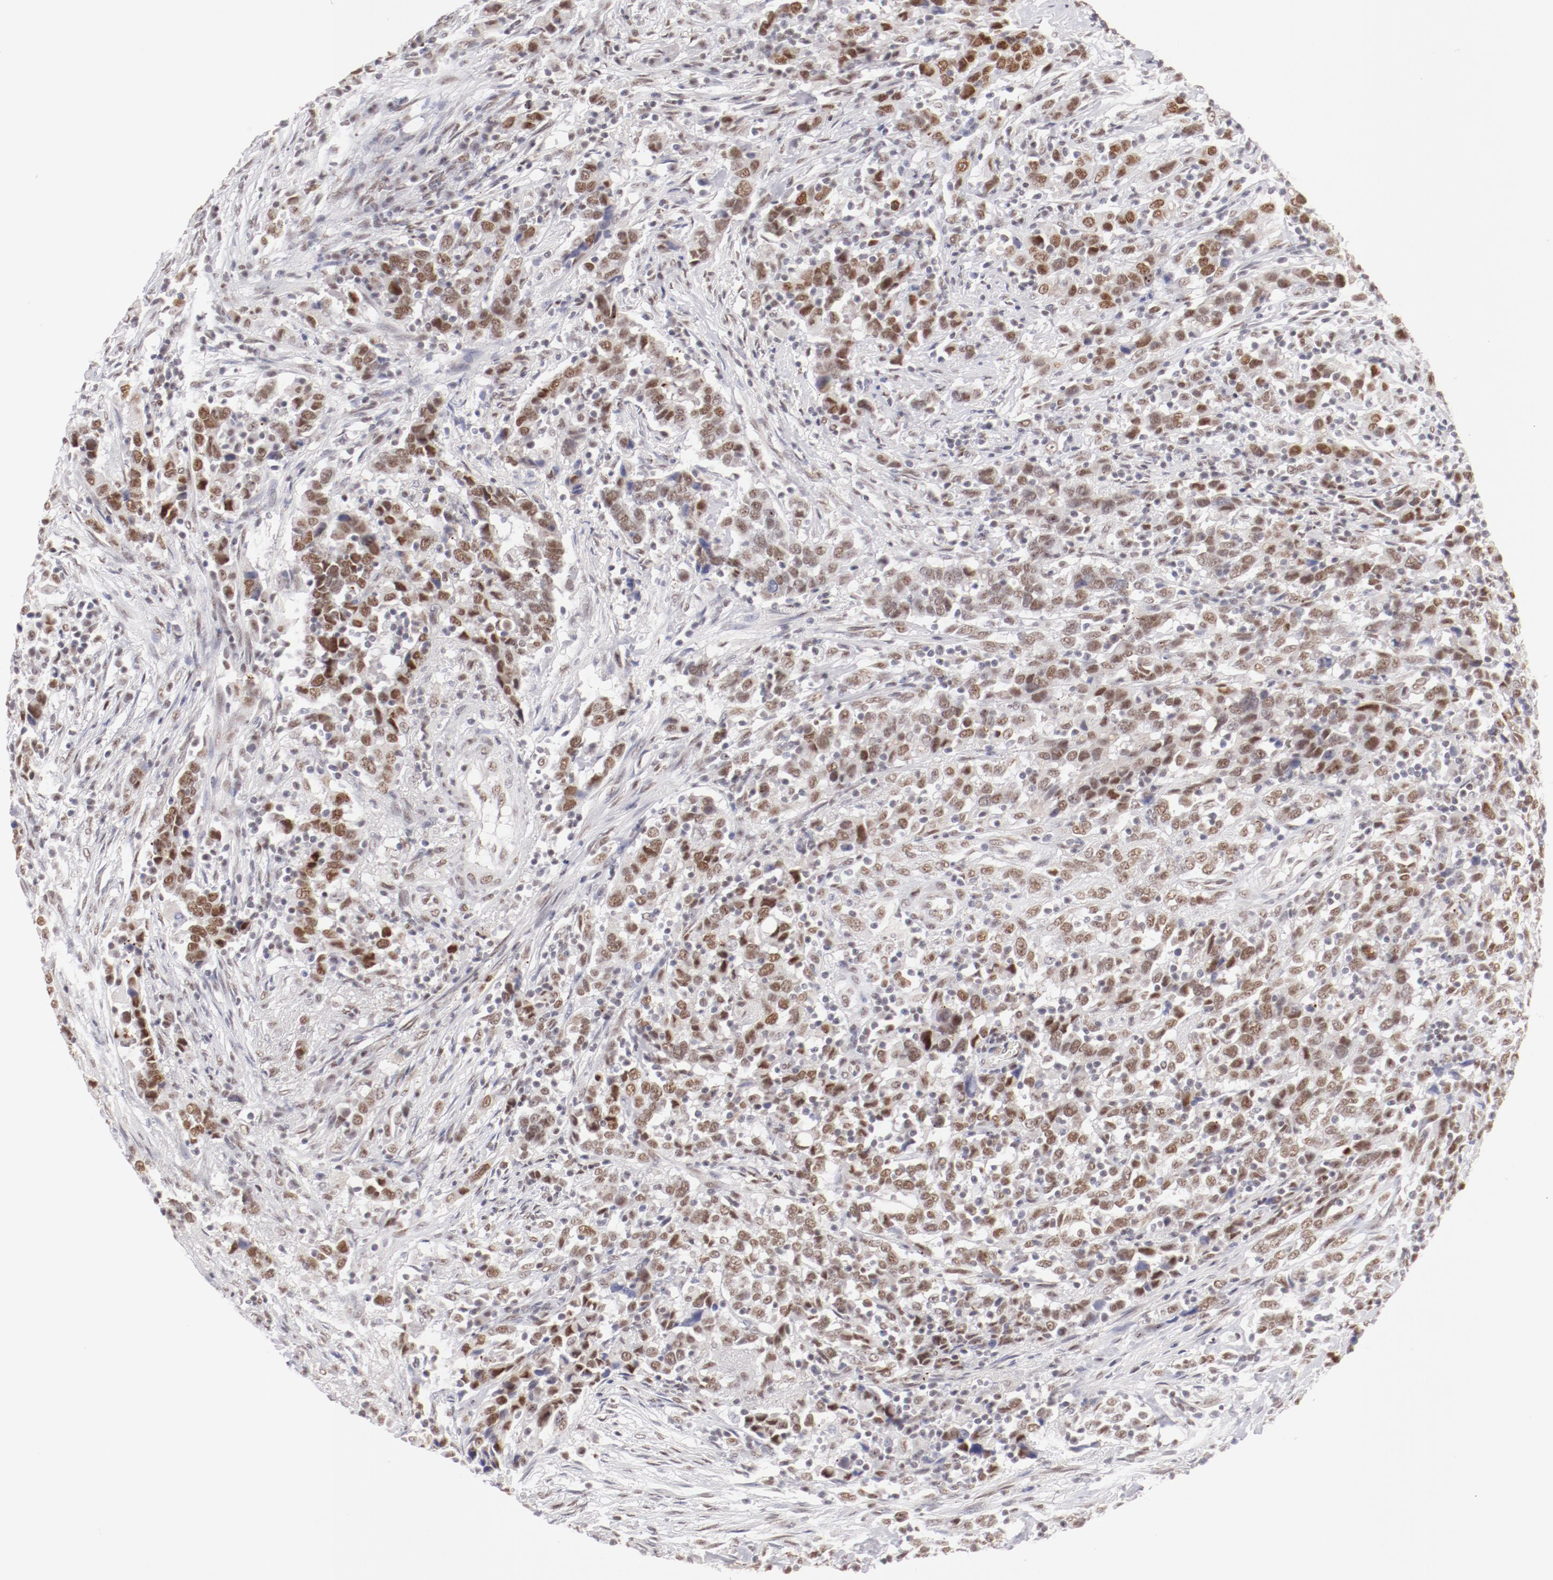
{"staining": {"intensity": "moderate", "quantity": ">75%", "location": "nuclear"}, "tissue": "urothelial cancer", "cell_type": "Tumor cells", "image_type": "cancer", "snomed": [{"axis": "morphology", "description": "Urothelial carcinoma, High grade"}, {"axis": "topography", "description": "Urinary bladder"}], "caption": "Immunohistochemical staining of human urothelial carcinoma (high-grade) demonstrates moderate nuclear protein staining in approximately >75% of tumor cells.", "gene": "TFAP4", "patient": {"sex": "male", "age": 61}}